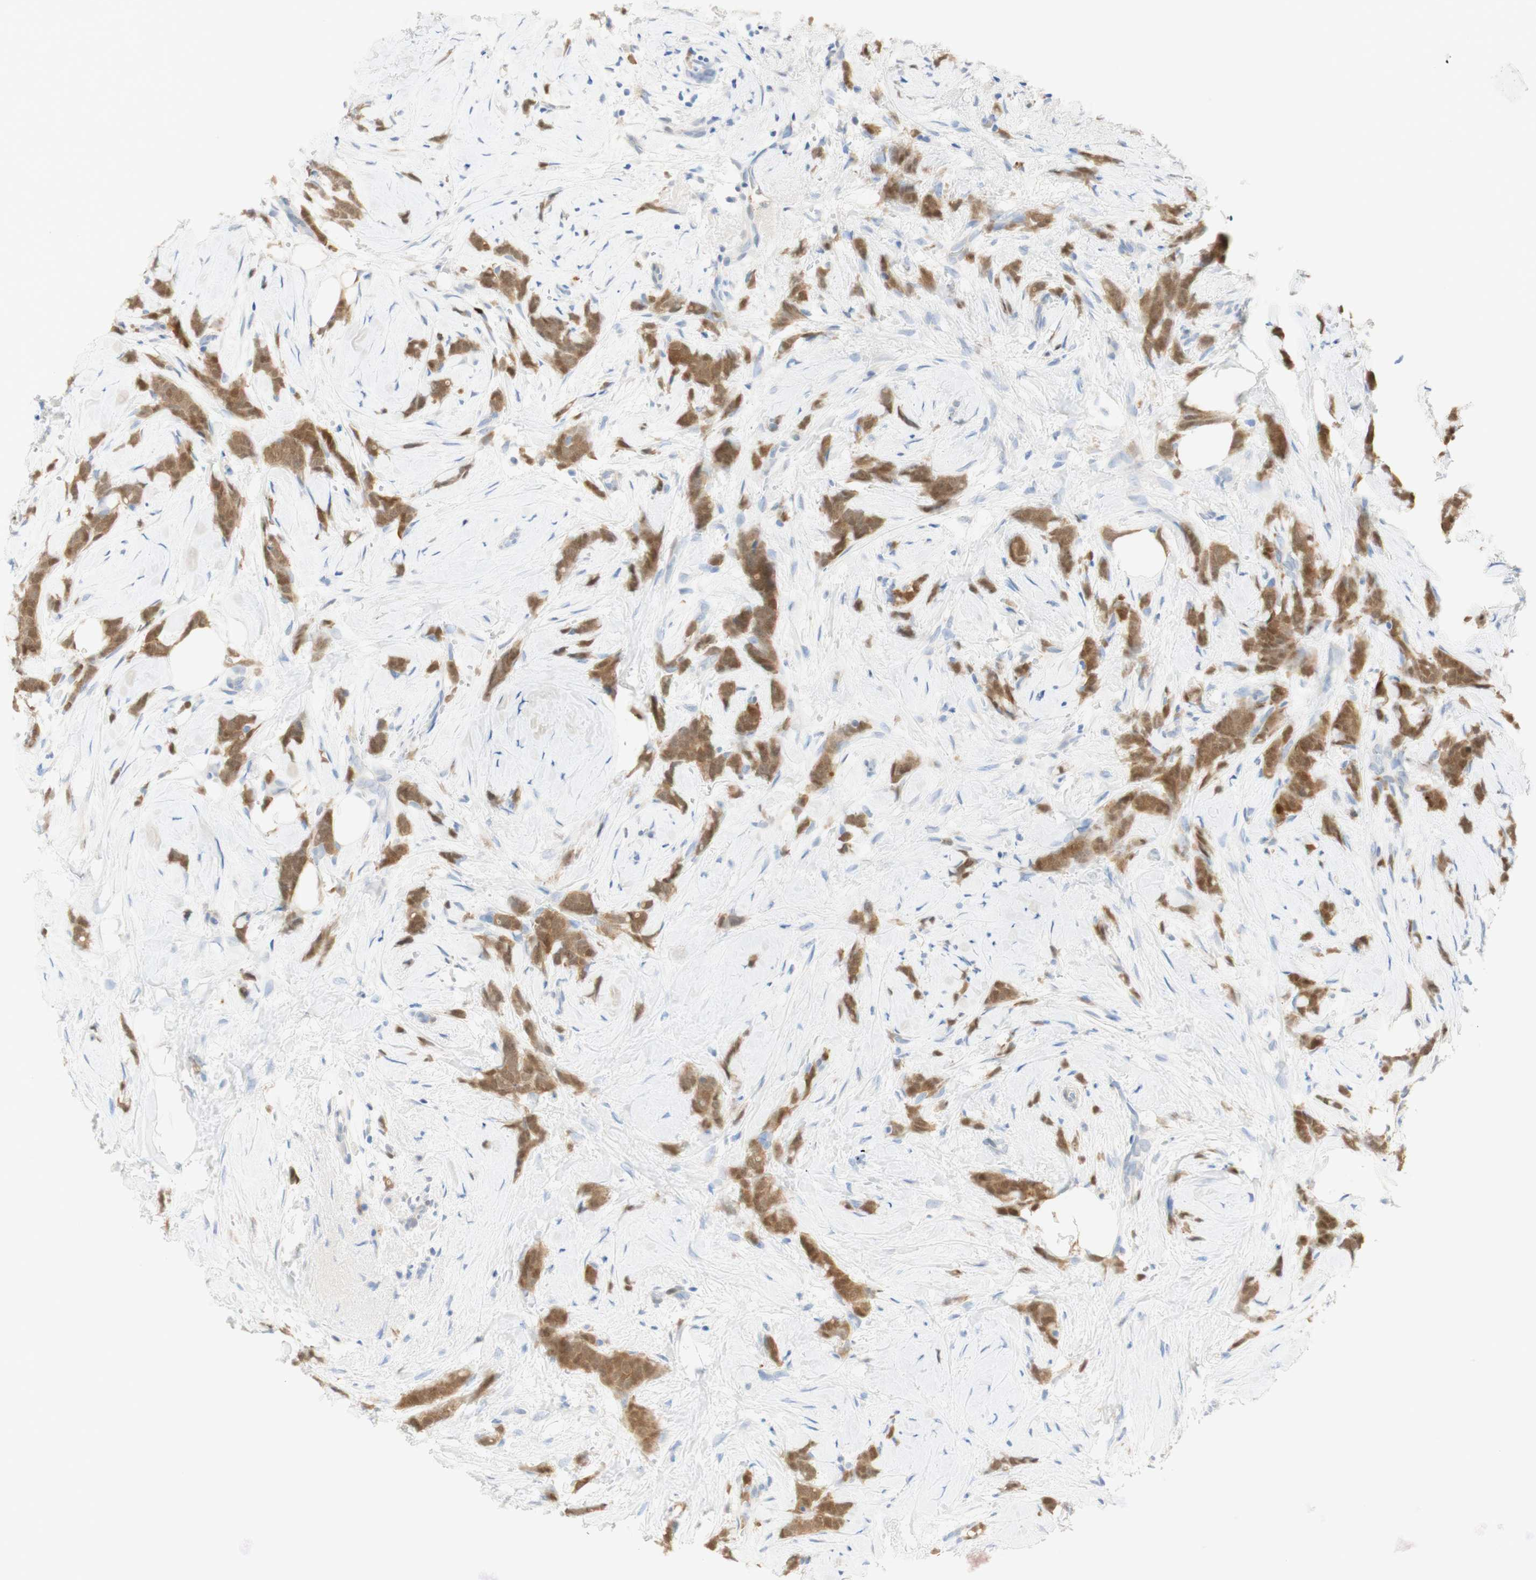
{"staining": {"intensity": "moderate", "quantity": ">75%", "location": "cytoplasmic/membranous,nuclear"}, "tissue": "breast cancer", "cell_type": "Tumor cells", "image_type": "cancer", "snomed": [{"axis": "morphology", "description": "Lobular carcinoma, in situ"}, {"axis": "morphology", "description": "Lobular carcinoma"}, {"axis": "topography", "description": "Breast"}], "caption": "Immunohistochemical staining of human breast lobular carcinoma demonstrates moderate cytoplasmic/membranous and nuclear protein staining in approximately >75% of tumor cells.", "gene": "SELENBP1", "patient": {"sex": "female", "age": 41}}